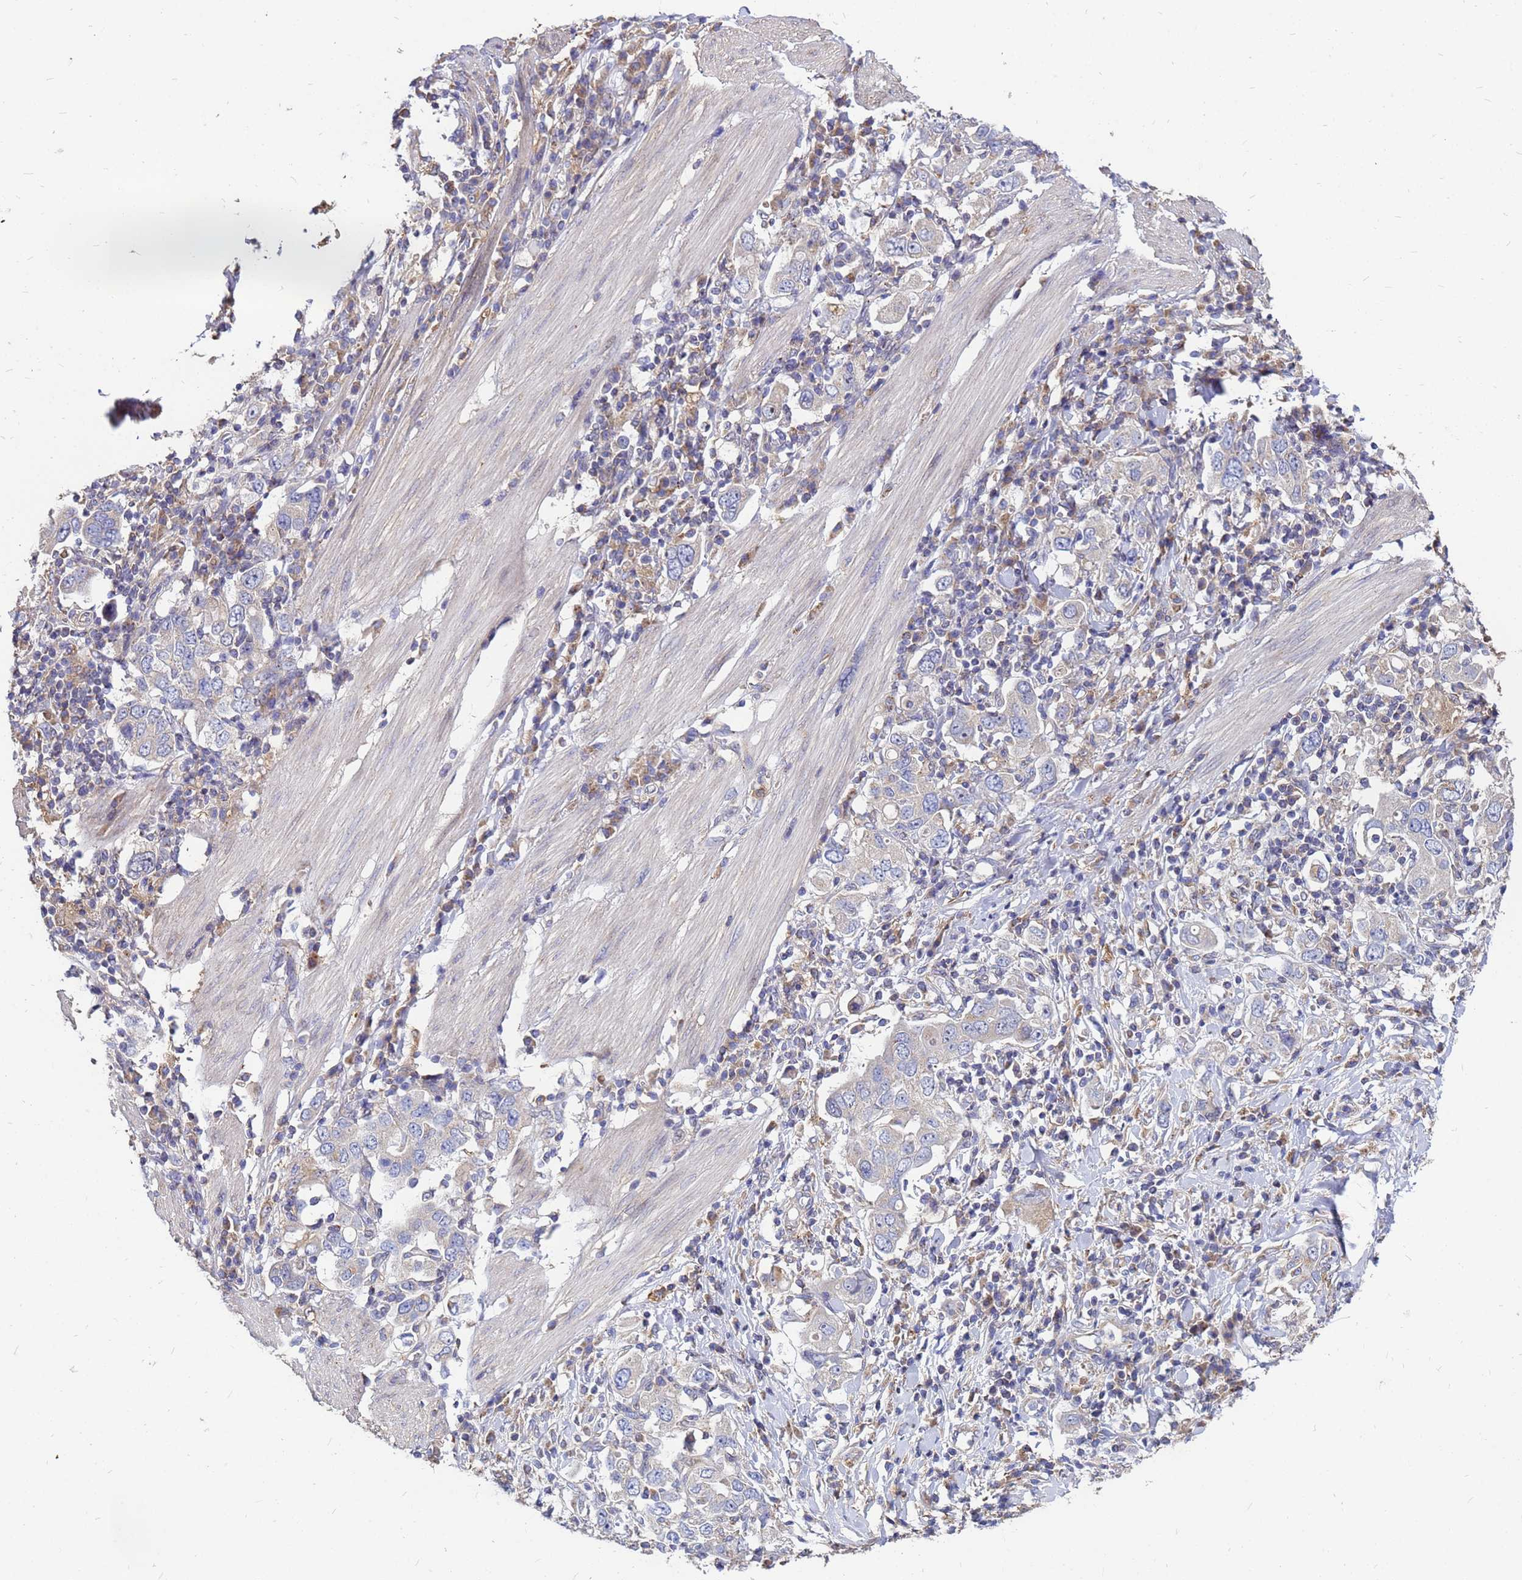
{"staining": {"intensity": "negative", "quantity": "none", "location": "none"}, "tissue": "stomach cancer", "cell_type": "Tumor cells", "image_type": "cancer", "snomed": [{"axis": "morphology", "description": "Adenocarcinoma, NOS"}, {"axis": "topography", "description": "Stomach, upper"}], "caption": "There is no significant staining in tumor cells of stomach cancer (adenocarcinoma).", "gene": "MOB2", "patient": {"sex": "male", "age": 62}}